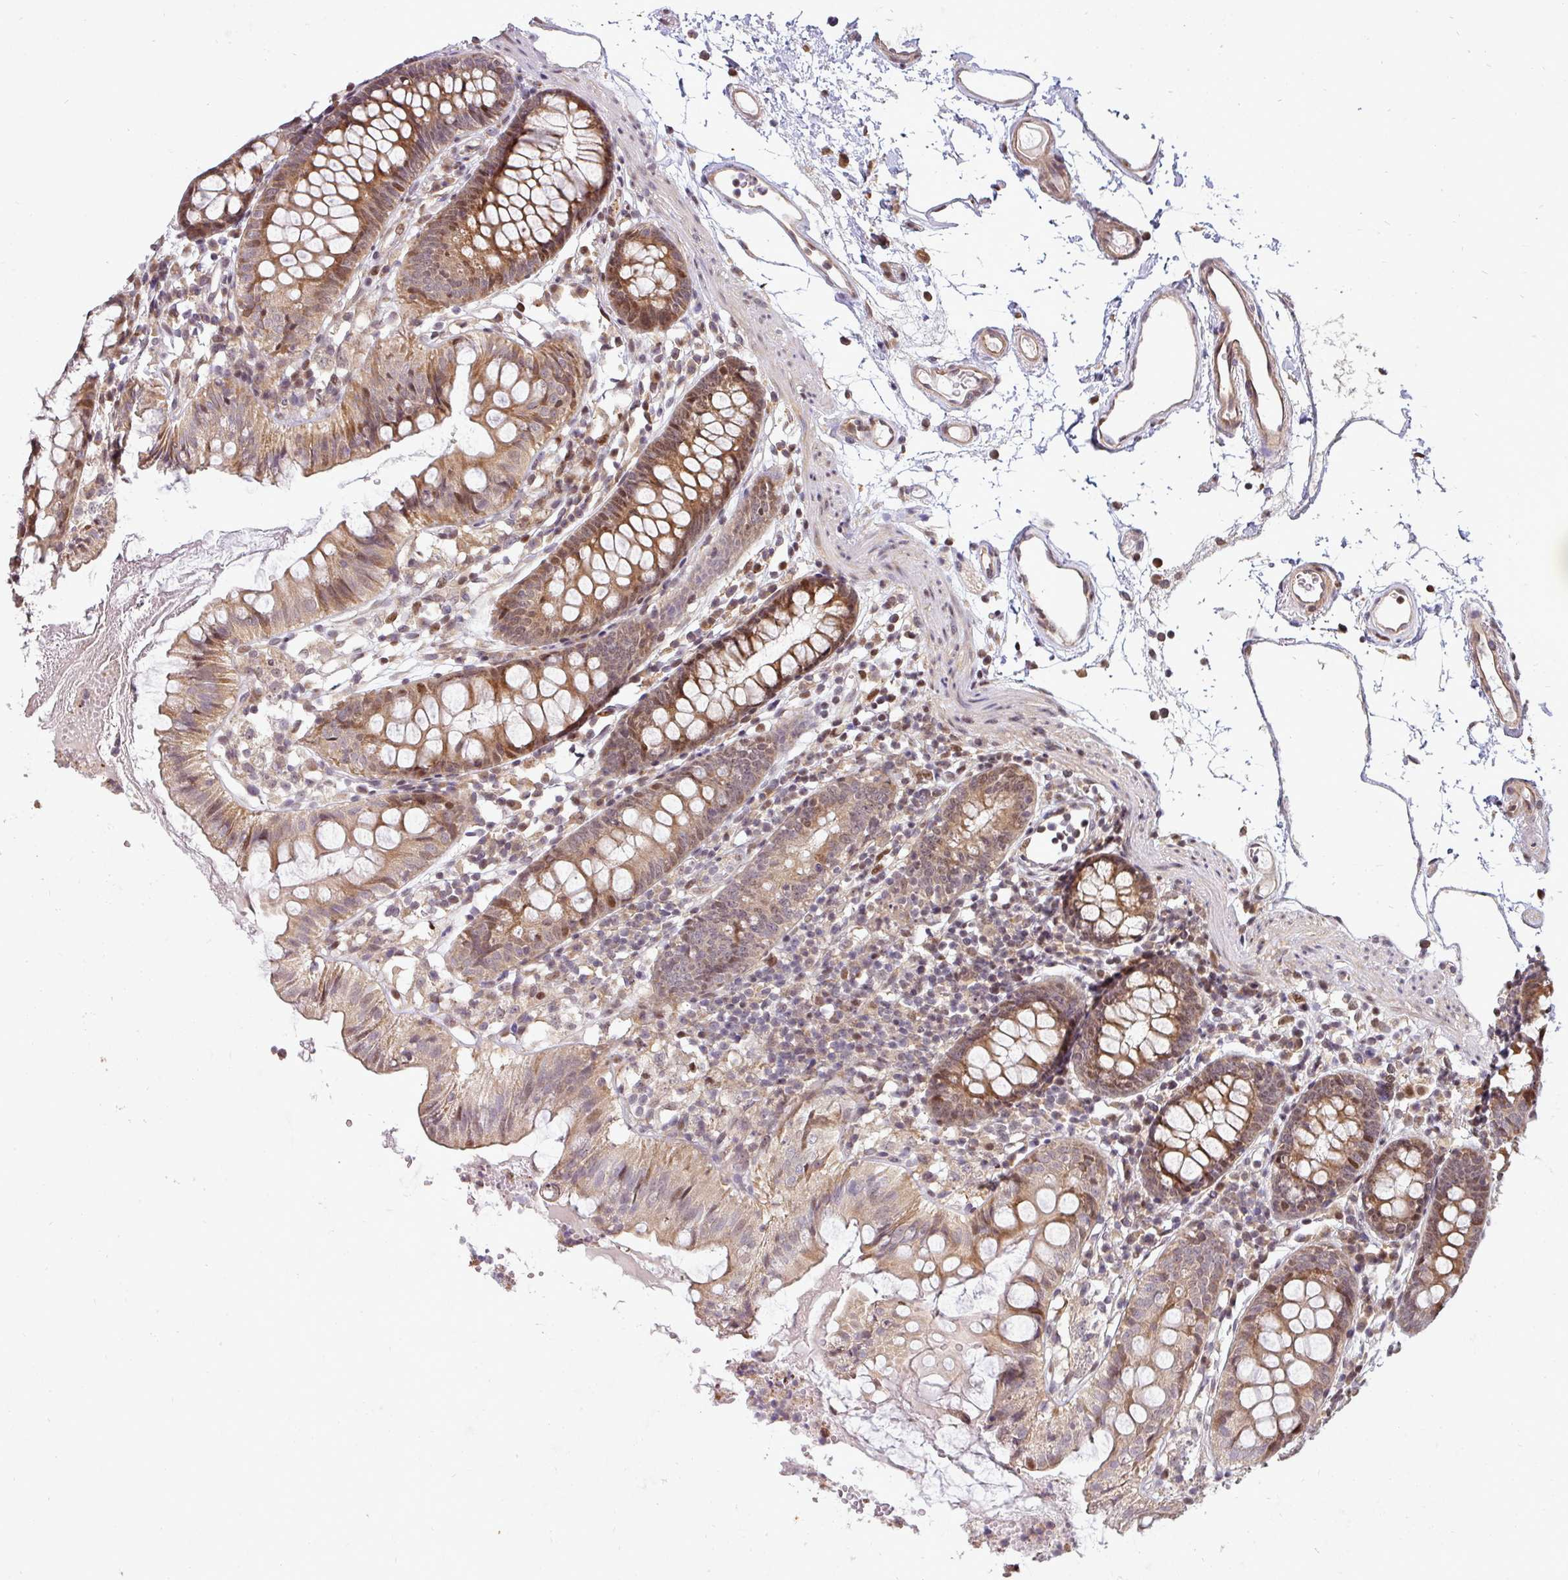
{"staining": {"intensity": "moderate", "quantity": "25%-75%", "location": "cytoplasmic/membranous"}, "tissue": "colon", "cell_type": "Endothelial cells", "image_type": "normal", "snomed": [{"axis": "morphology", "description": "Normal tissue, NOS"}, {"axis": "topography", "description": "Colon"}], "caption": "This image shows immunohistochemistry (IHC) staining of unremarkable human colon, with medium moderate cytoplasmic/membranous expression in about 25%-75% of endothelial cells.", "gene": "MAZ", "patient": {"sex": "female", "age": 84}}